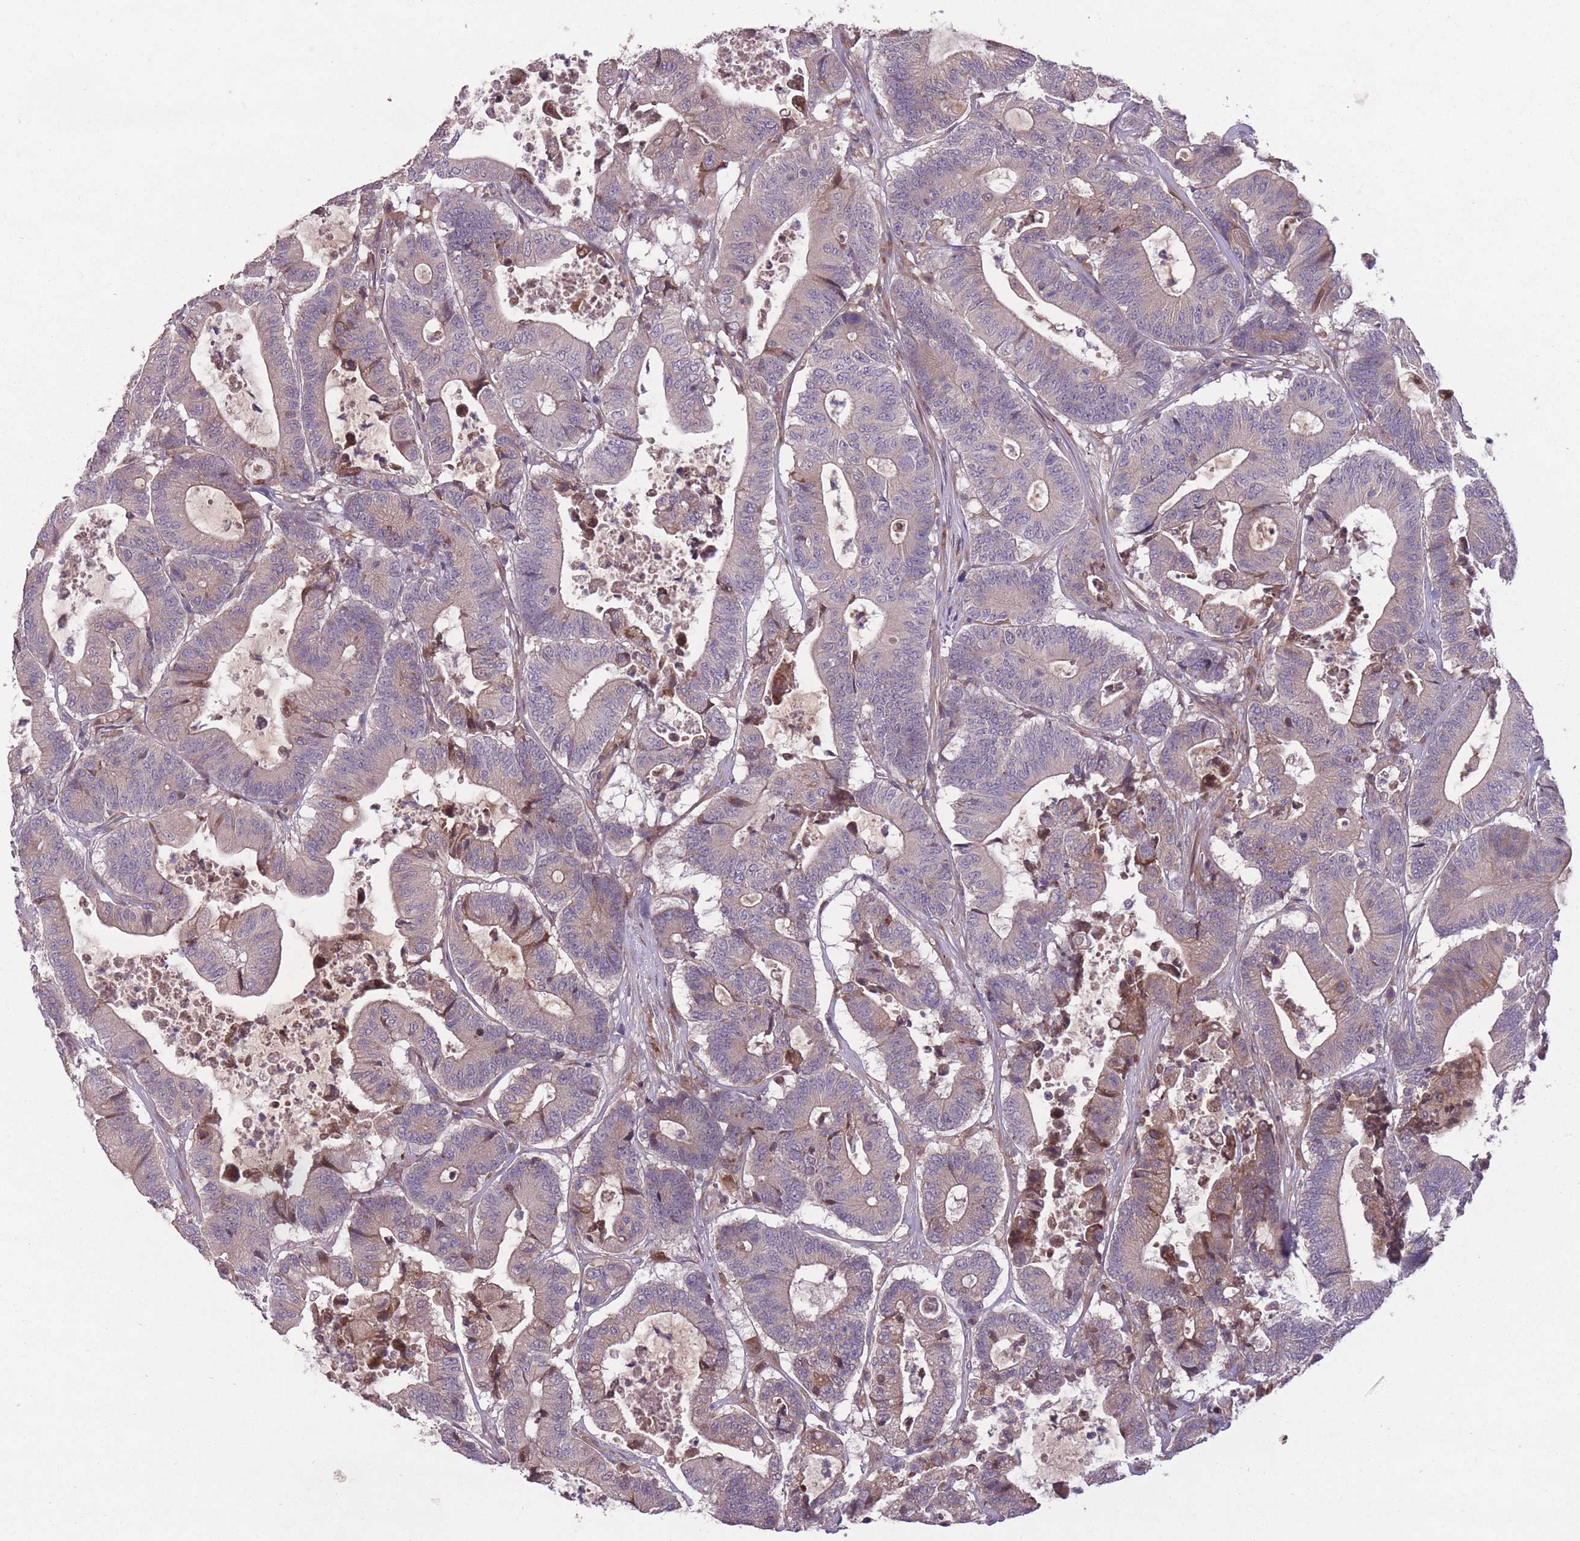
{"staining": {"intensity": "weak", "quantity": "<25%", "location": "cytoplasmic/membranous"}, "tissue": "colorectal cancer", "cell_type": "Tumor cells", "image_type": "cancer", "snomed": [{"axis": "morphology", "description": "Adenocarcinoma, NOS"}, {"axis": "topography", "description": "Colon"}], "caption": "There is no significant positivity in tumor cells of colorectal cancer.", "gene": "OR2V2", "patient": {"sex": "female", "age": 84}}